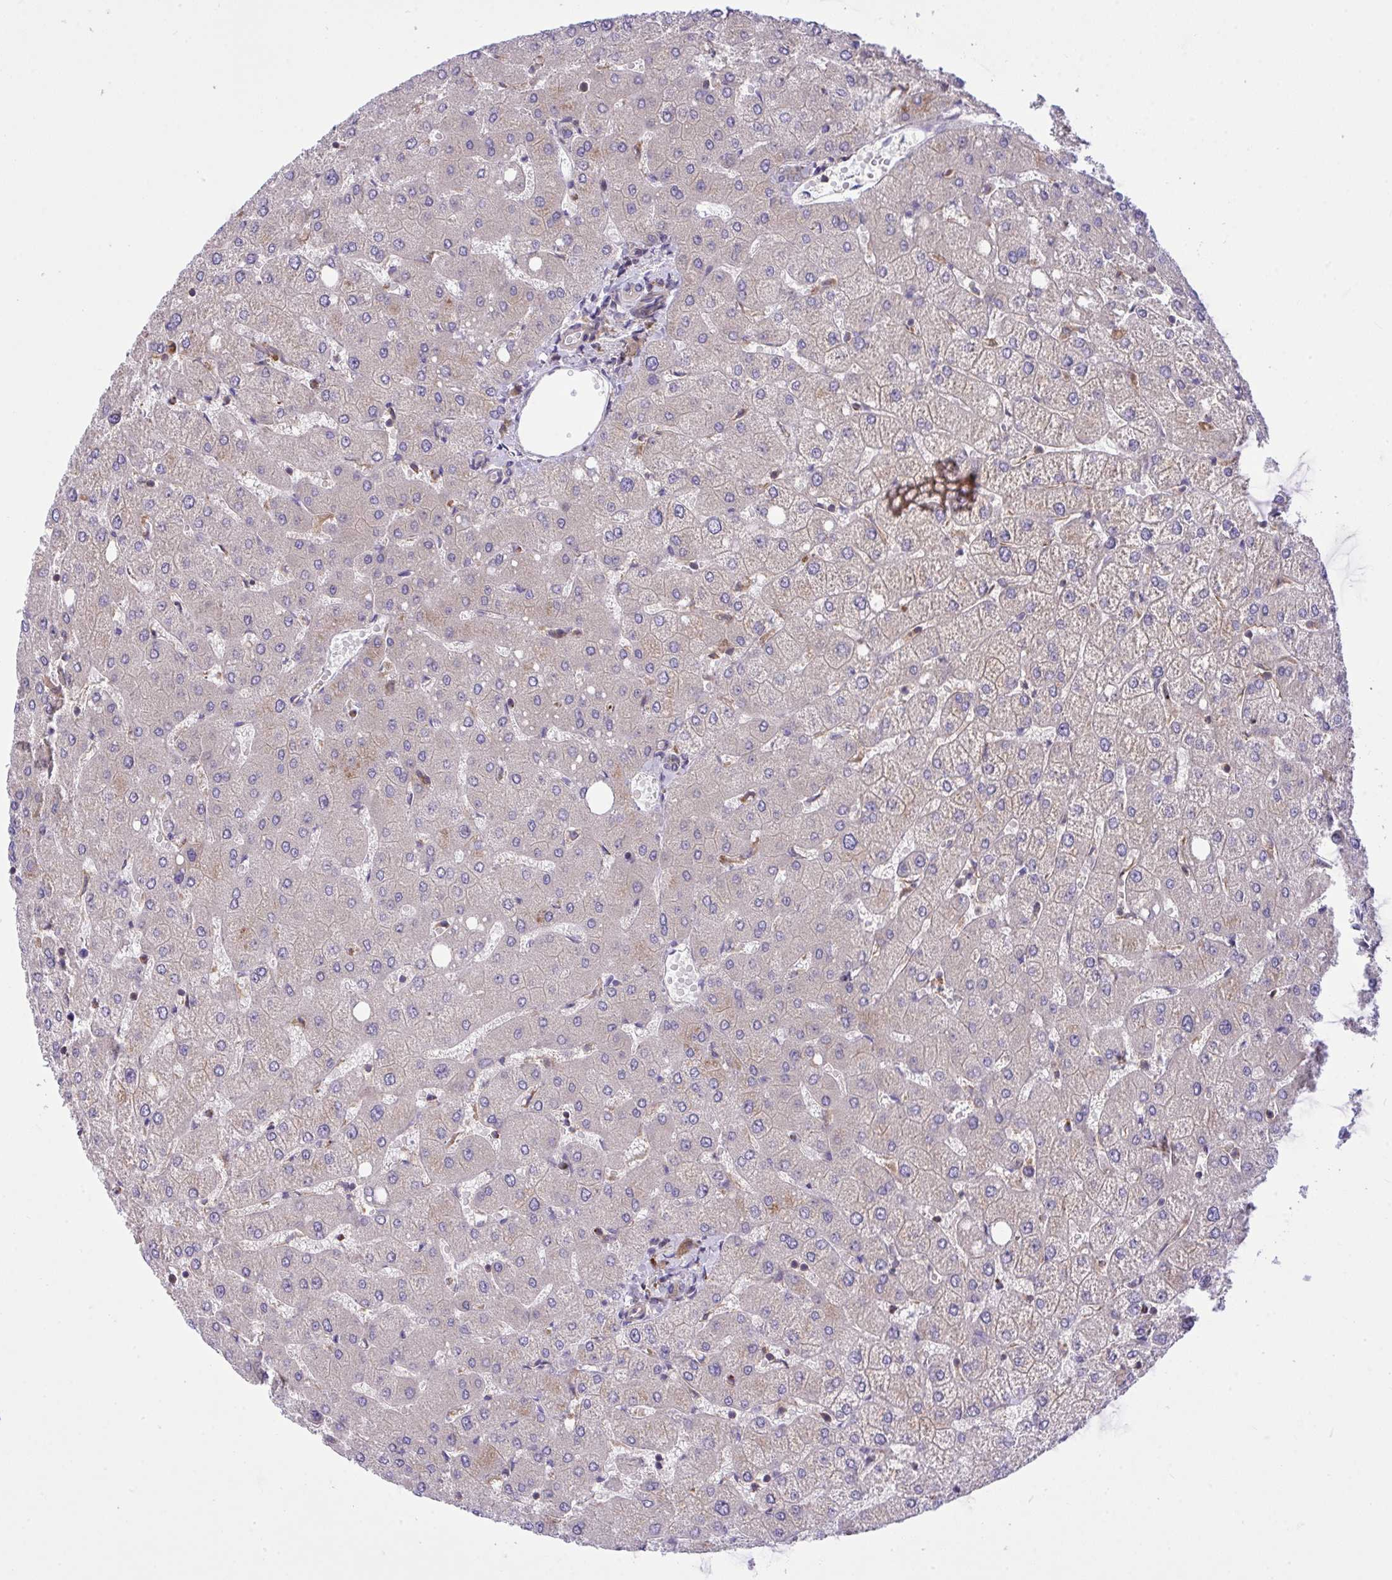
{"staining": {"intensity": "negative", "quantity": "none", "location": "none"}, "tissue": "liver", "cell_type": "Cholangiocytes", "image_type": "normal", "snomed": [{"axis": "morphology", "description": "Normal tissue, NOS"}, {"axis": "topography", "description": "Liver"}], "caption": "High power microscopy micrograph of an immunohistochemistry image of benign liver, revealing no significant staining in cholangiocytes. (DAB (3,3'-diaminobenzidine) IHC with hematoxylin counter stain).", "gene": "GRB14", "patient": {"sex": "female", "age": 54}}